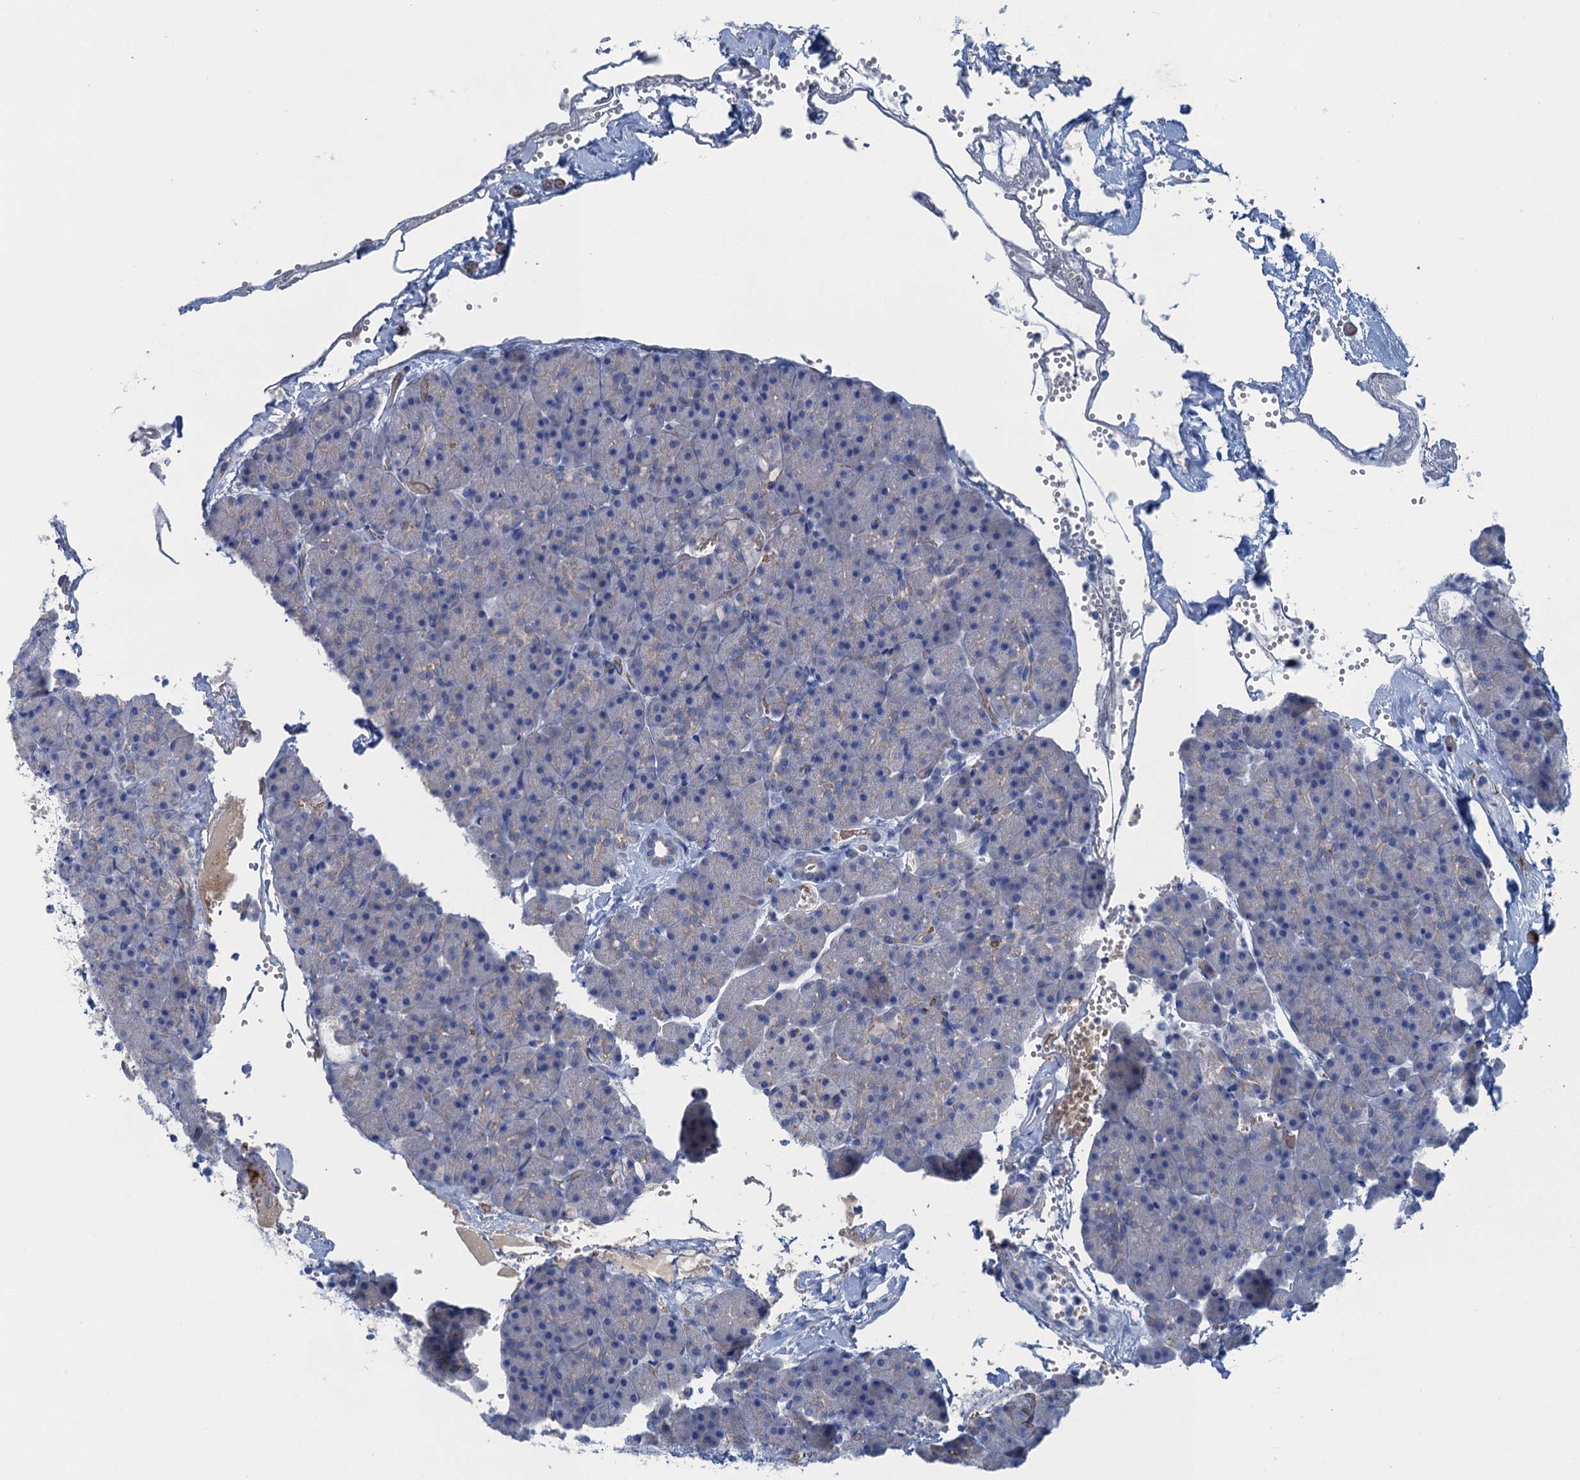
{"staining": {"intensity": "negative", "quantity": "none", "location": "none"}, "tissue": "pancreas", "cell_type": "Exocrine glandular cells", "image_type": "normal", "snomed": [{"axis": "morphology", "description": "Normal tissue, NOS"}, {"axis": "topography", "description": "Pancreas"}], "caption": "Immunohistochemical staining of benign human pancreas exhibits no significant expression in exocrine glandular cells. (Immunohistochemistry (ihc), brightfield microscopy, high magnification).", "gene": "MYADML2", "patient": {"sex": "male", "age": 36}}